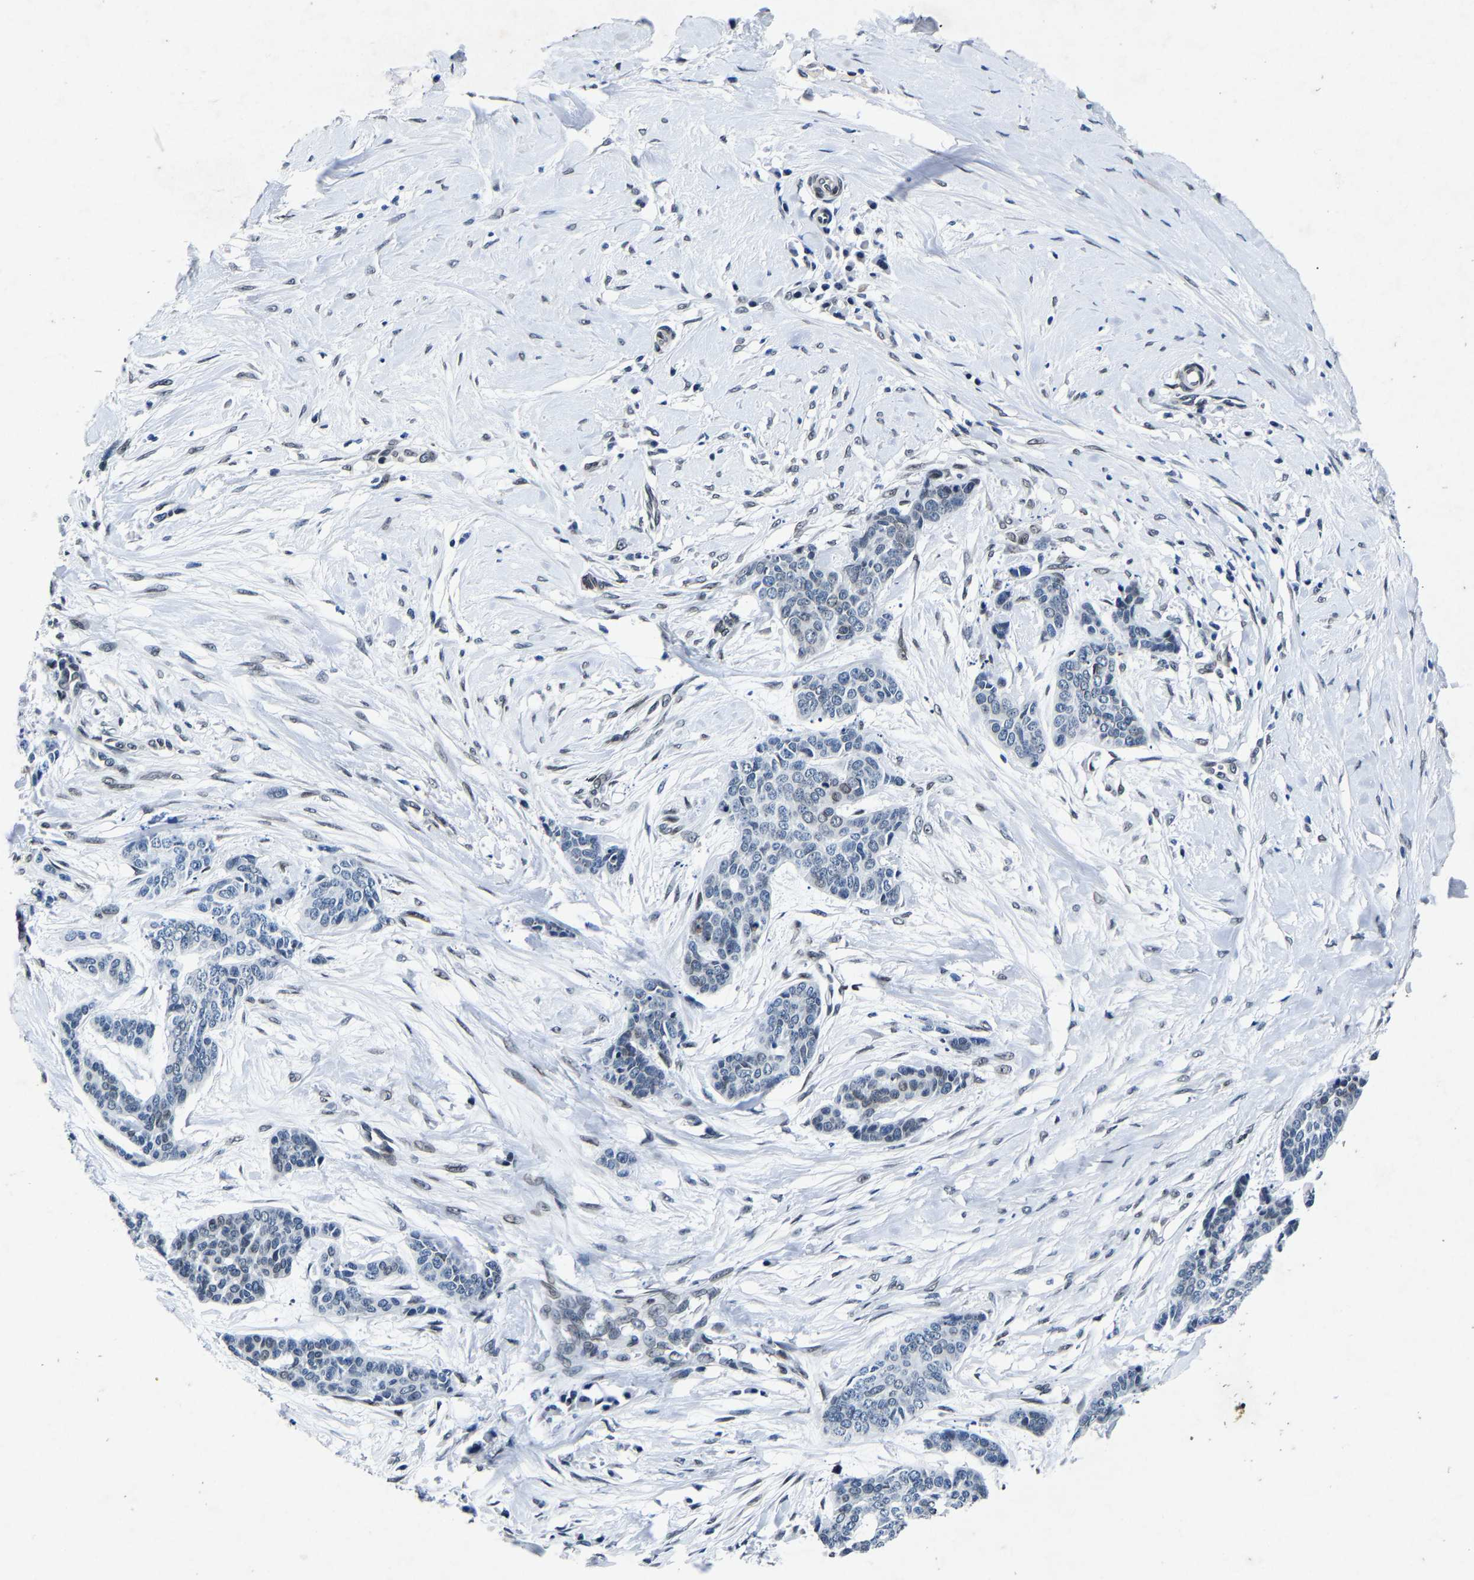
{"staining": {"intensity": "negative", "quantity": "none", "location": "none"}, "tissue": "skin cancer", "cell_type": "Tumor cells", "image_type": "cancer", "snomed": [{"axis": "morphology", "description": "Basal cell carcinoma"}, {"axis": "topography", "description": "Skin"}], "caption": "Immunohistochemistry (IHC) of human skin basal cell carcinoma displays no staining in tumor cells.", "gene": "UBN2", "patient": {"sex": "female", "age": 64}}